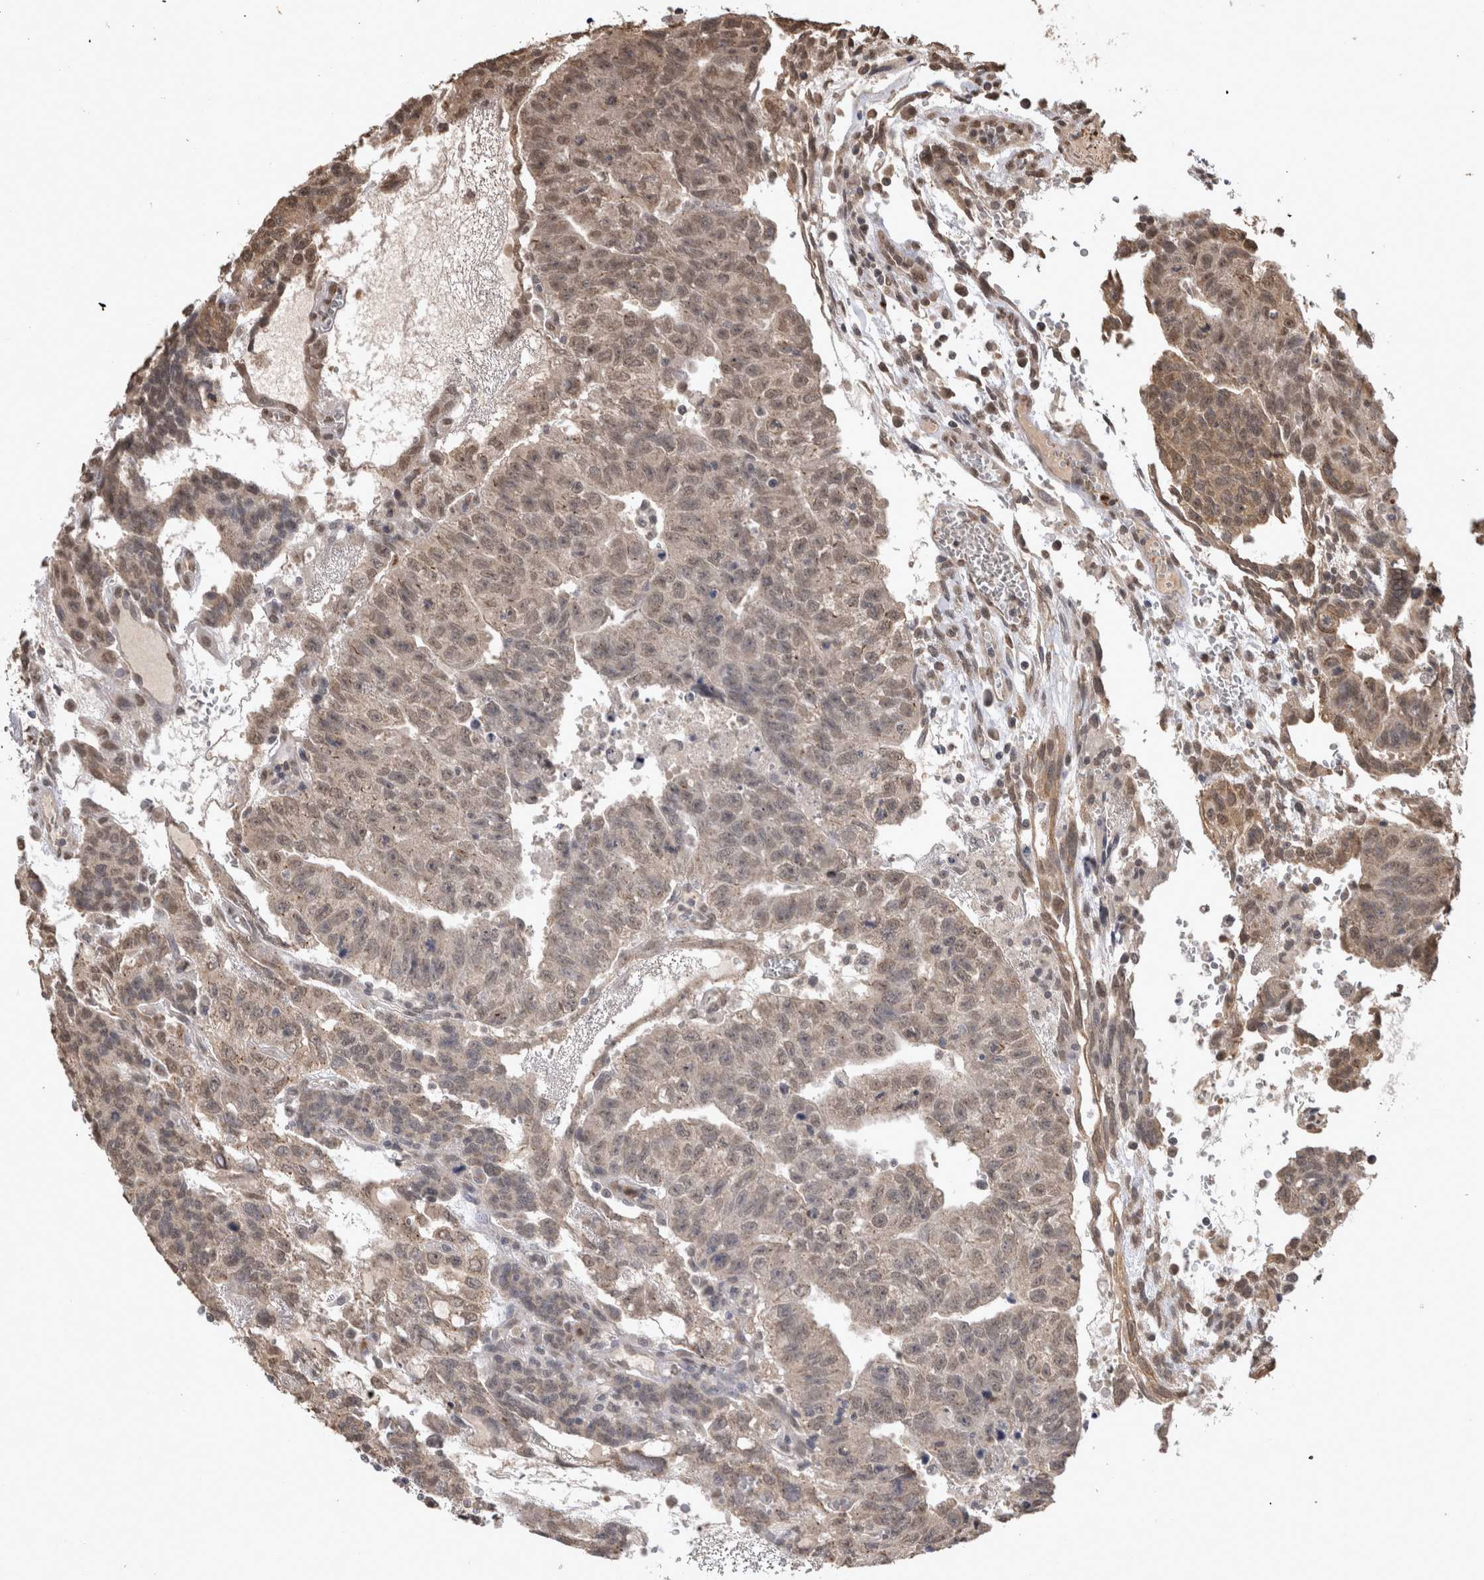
{"staining": {"intensity": "weak", "quantity": ">75%", "location": "cytoplasmic/membranous,nuclear"}, "tissue": "testis cancer", "cell_type": "Tumor cells", "image_type": "cancer", "snomed": [{"axis": "morphology", "description": "Seminoma, NOS"}, {"axis": "morphology", "description": "Carcinoma, Embryonal, NOS"}, {"axis": "topography", "description": "Testis"}], "caption": "Embryonal carcinoma (testis) tissue demonstrates weak cytoplasmic/membranous and nuclear positivity in about >75% of tumor cells", "gene": "PAK4", "patient": {"sex": "male", "age": 52}}